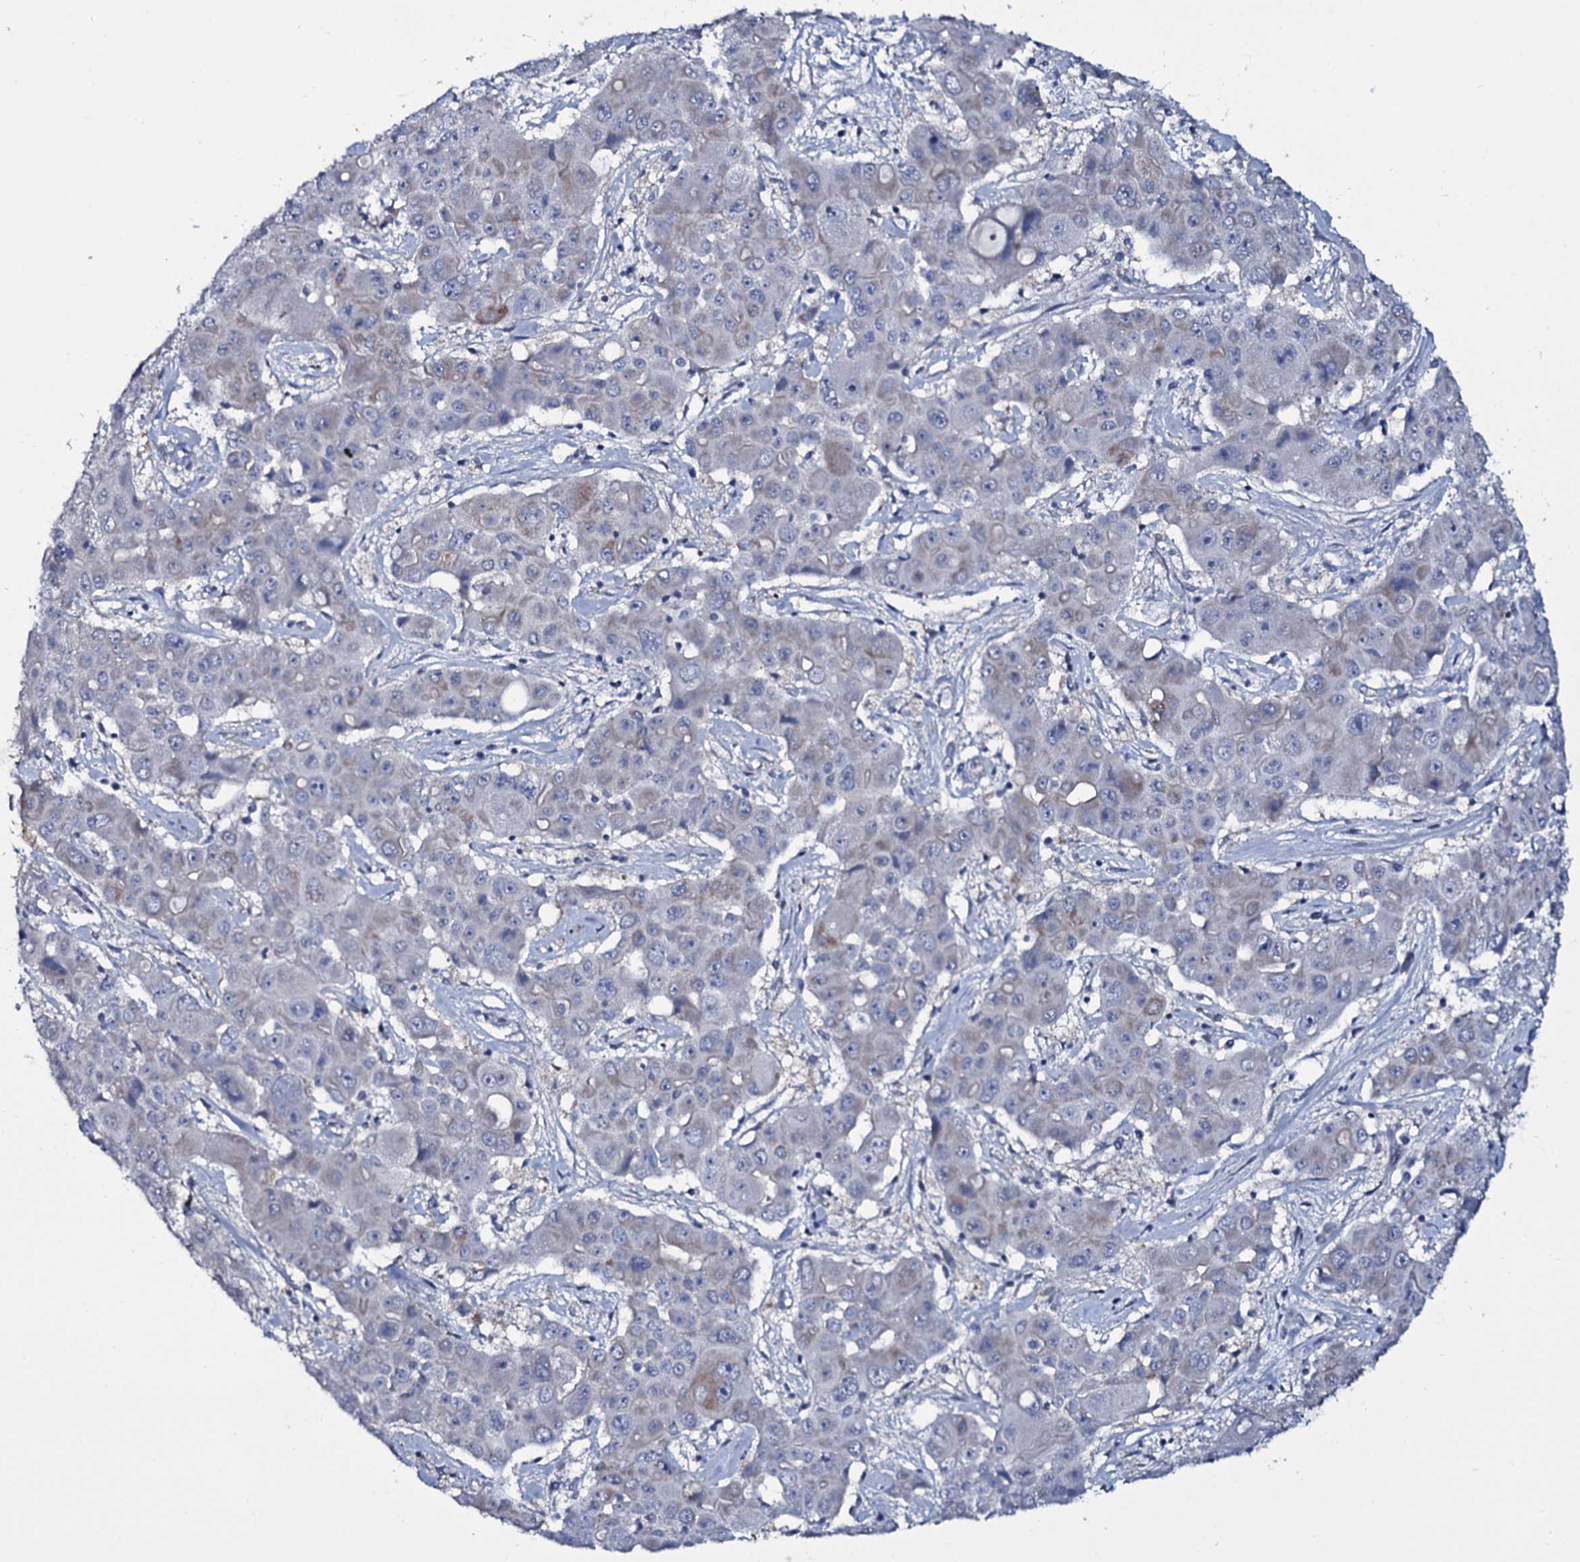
{"staining": {"intensity": "negative", "quantity": "none", "location": "none"}, "tissue": "liver cancer", "cell_type": "Tumor cells", "image_type": "cancer", "snomed": [{"axis": "morphology", "description": "Cholangiocarcinoma"}, {"axis": "topography", "description": "Liver"}], "caption": "This is an immunohistochemistry (IHC) photomicrograph of liver cancer. There is no expression in tumor cells.", "gene": "WIPF3", "patient": {"sex": "male", "age": 67}}